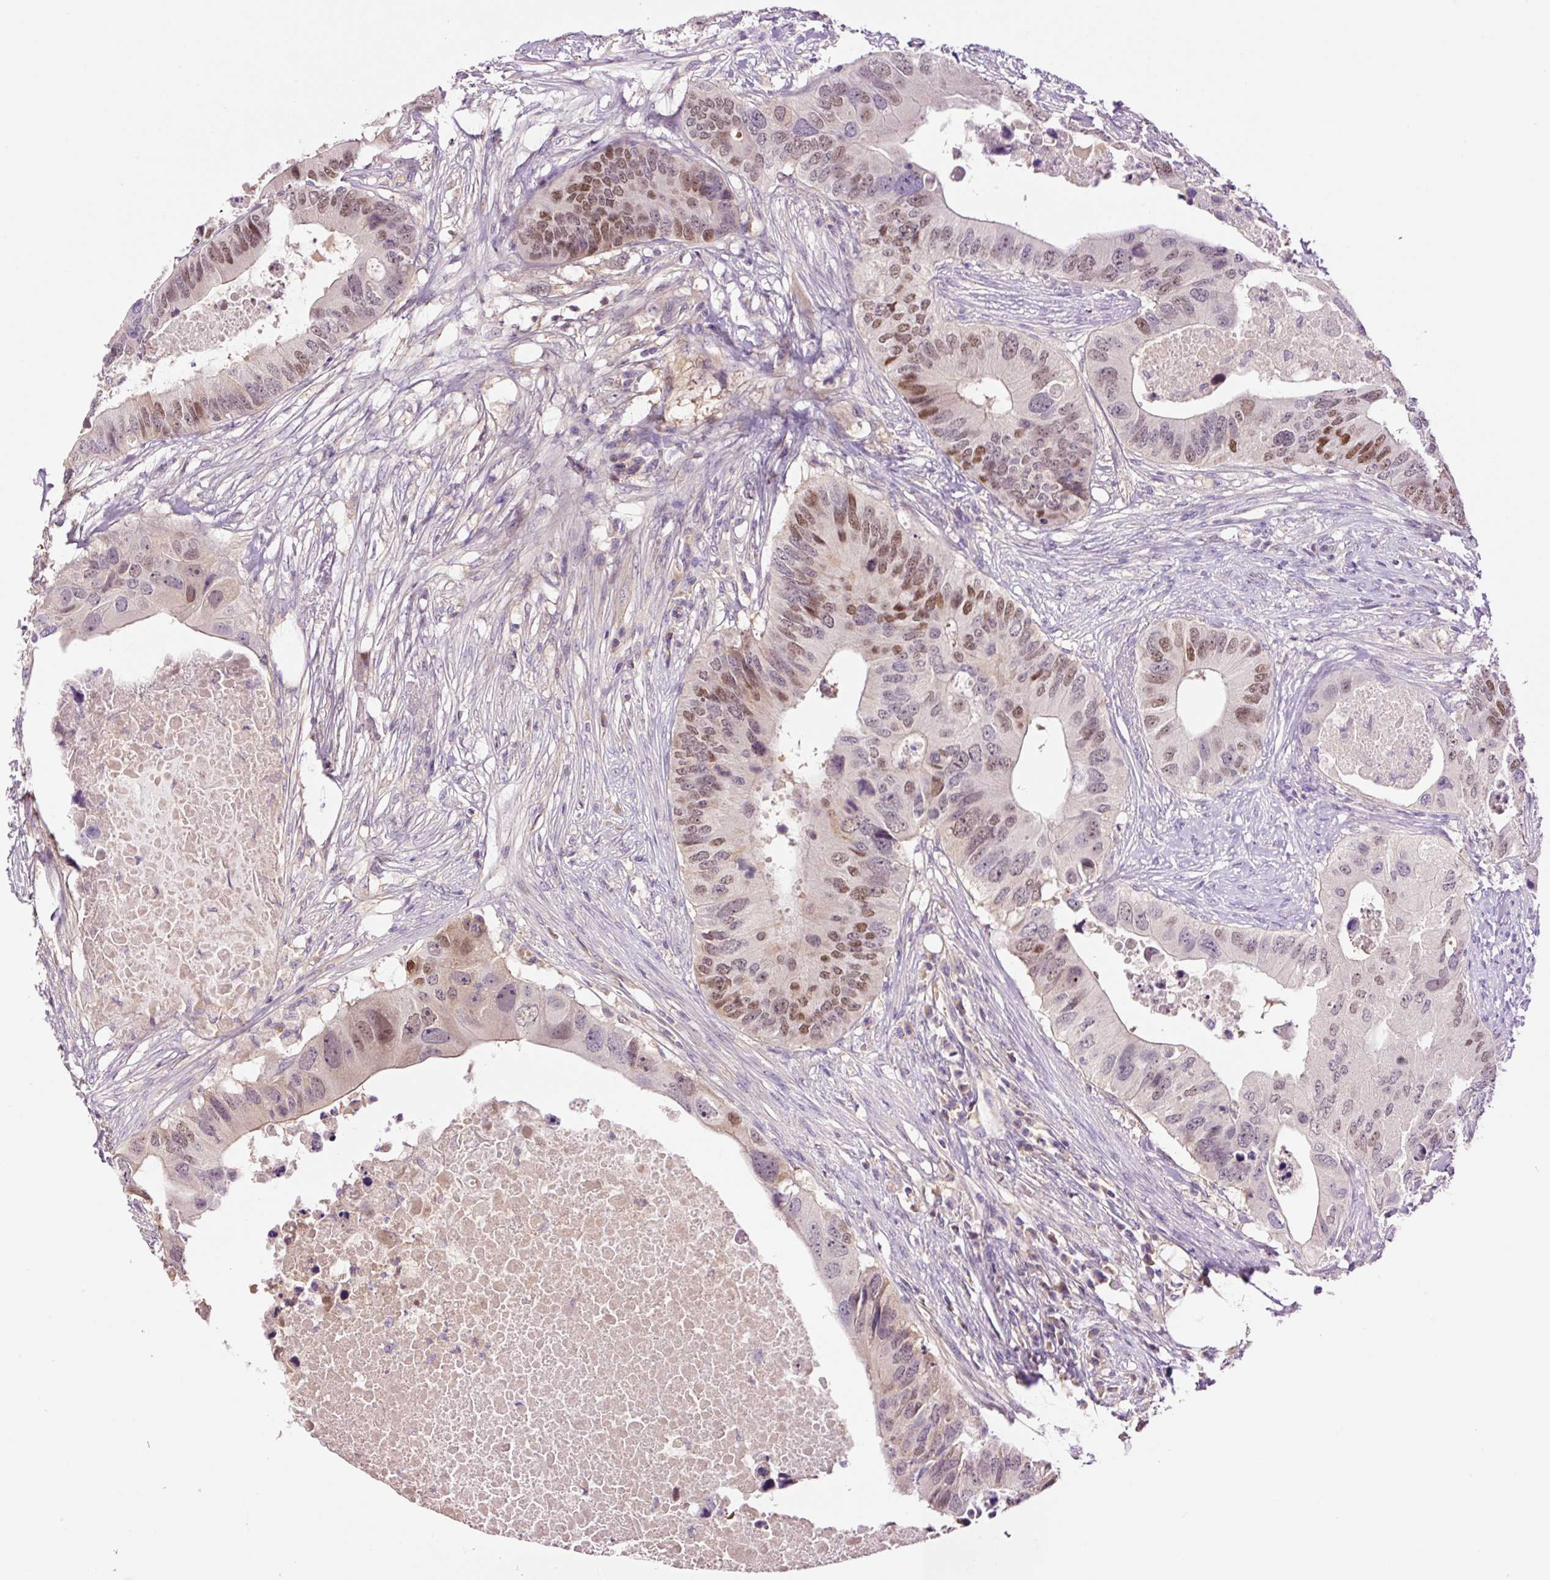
{"staining": {"intensity": "moderate", "quantity": "<25%", "location": "nuclear"}, "tissue": "colorectal cancer", "cell_type": "Tumor cells", "image_type": "cancer", "snomed": [{"axis": "morphology", "description": "Adenocarcinoma, NOS"}, {"axis": "topography", "description": "Colon"}], "caption": "Tumor cells reveal low levels of moderate nuclear staining in approximately <25% of cells in colorectal cancer (adenocarcinoma).", "gene": "DPPA4", "patient": {"sex": "male", "age": 71}}